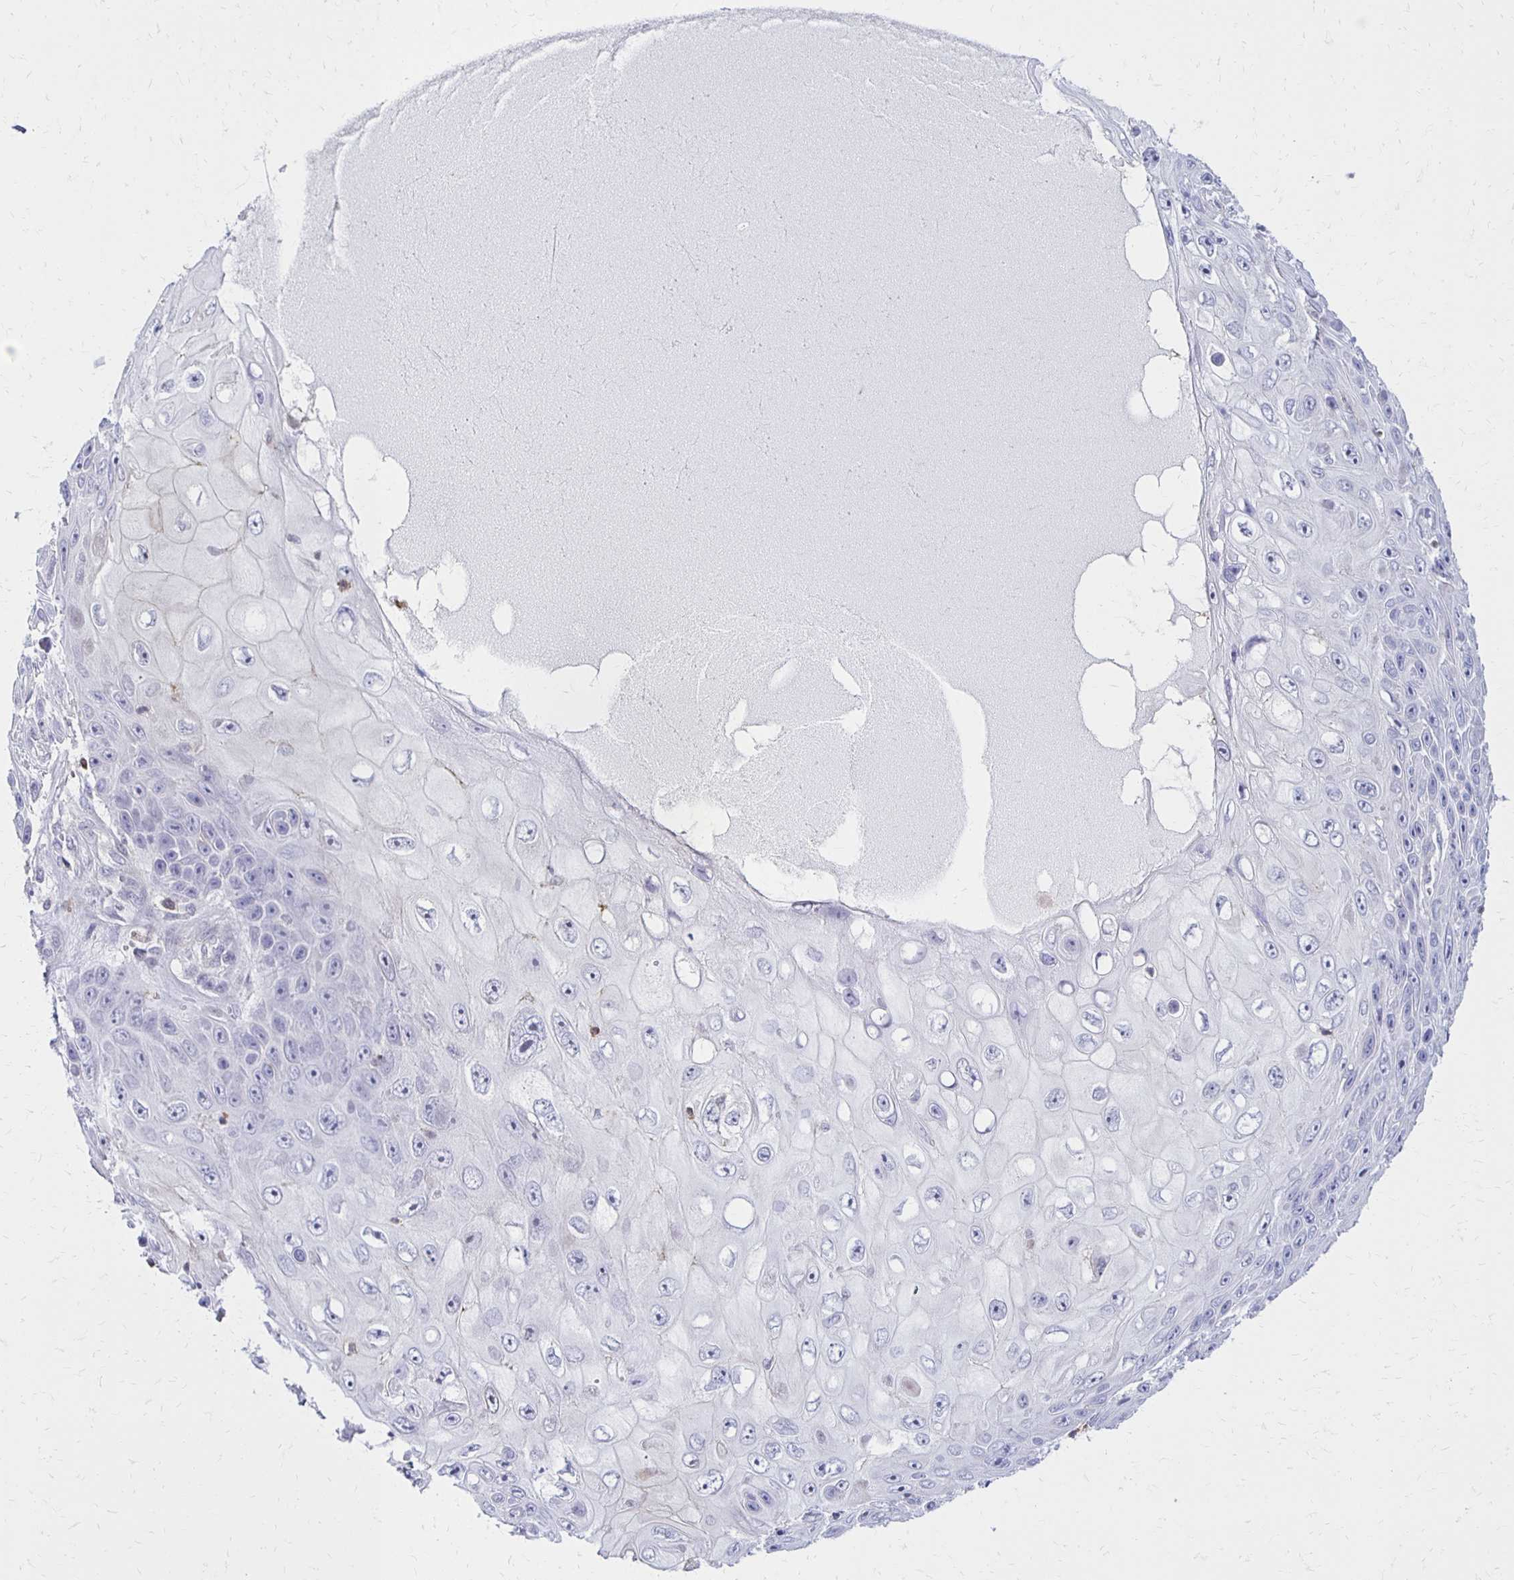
{"staining": {"intensity": "negative", "quantity": "none", "location": "none"}, "tissue": "skin cancer", "cell_type": "Tumor cells", "image_type": "cancer", "snomed": [{"axis": "morphology", "description": "Squamous cell carcinoma, NOS"}, {"axis": "topography", "description": "Skin"}], "caption": "IHC image of skin squamous cell carcinoma stained for a protein (brown), which demonstrates no positivity in tumor cells. The staining was performed using DAB to visualize the protein expression in brown, while the nuclei were stained in blue with hematoxylin (Magnification: 20x).", "gene": "CCL21", "patient": {"sex": "male", "age": 82}}